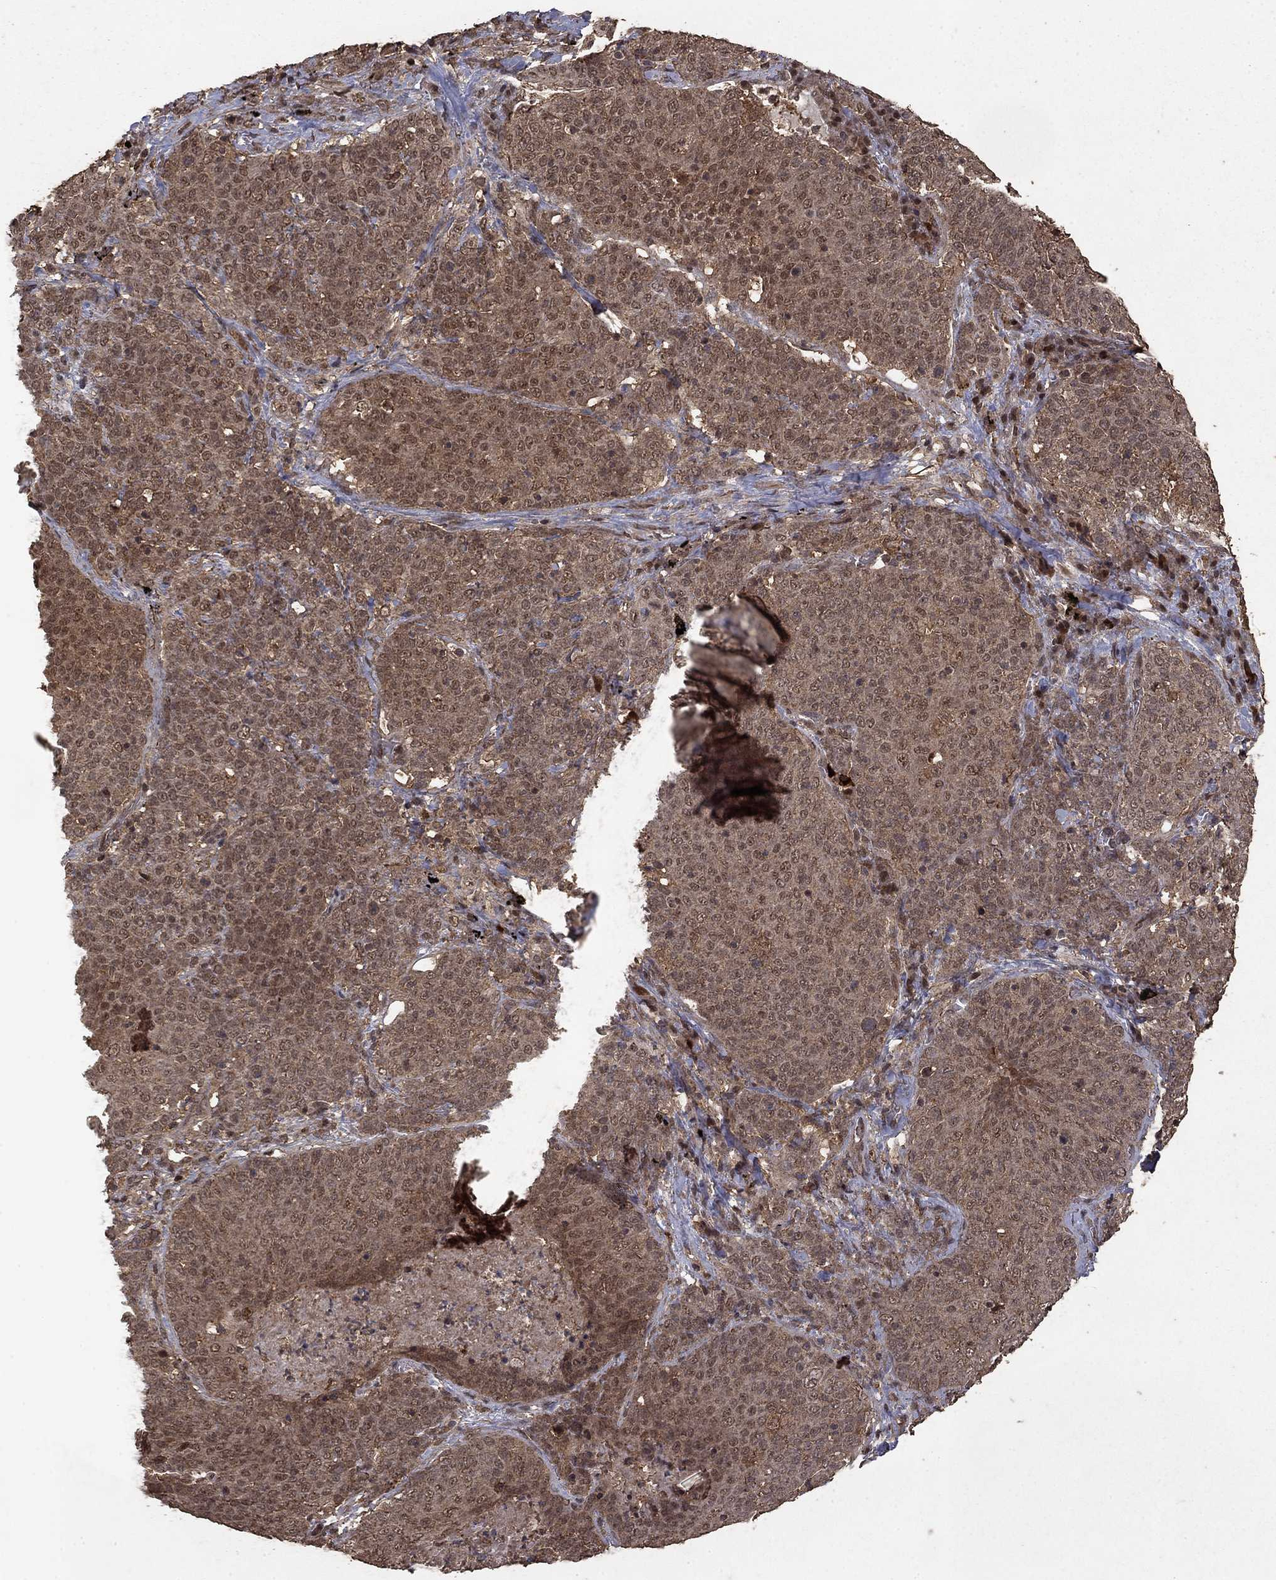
{"staining": {"intensity": "weak", "quantity": ">75%", "location": "cytoplasmic/membranous"}, "tissue": "lung cancer", "cell_type": "Tumor cells", "image_type": "cancer", "snomed": [{"axis": "morphology", "description": "Squamous cell carcinoma, NOS"}, {"axis": "topography", "description": "Lung"}], "caption": "High-power microscopy captured an IHC image of squamous cell carcinoma (lung), revealing weak cytoplasmic/membranous expression in about >75% of tumor cells.", "gene": "PRDM1", "patient": {"sex": "male", "age": 82}}